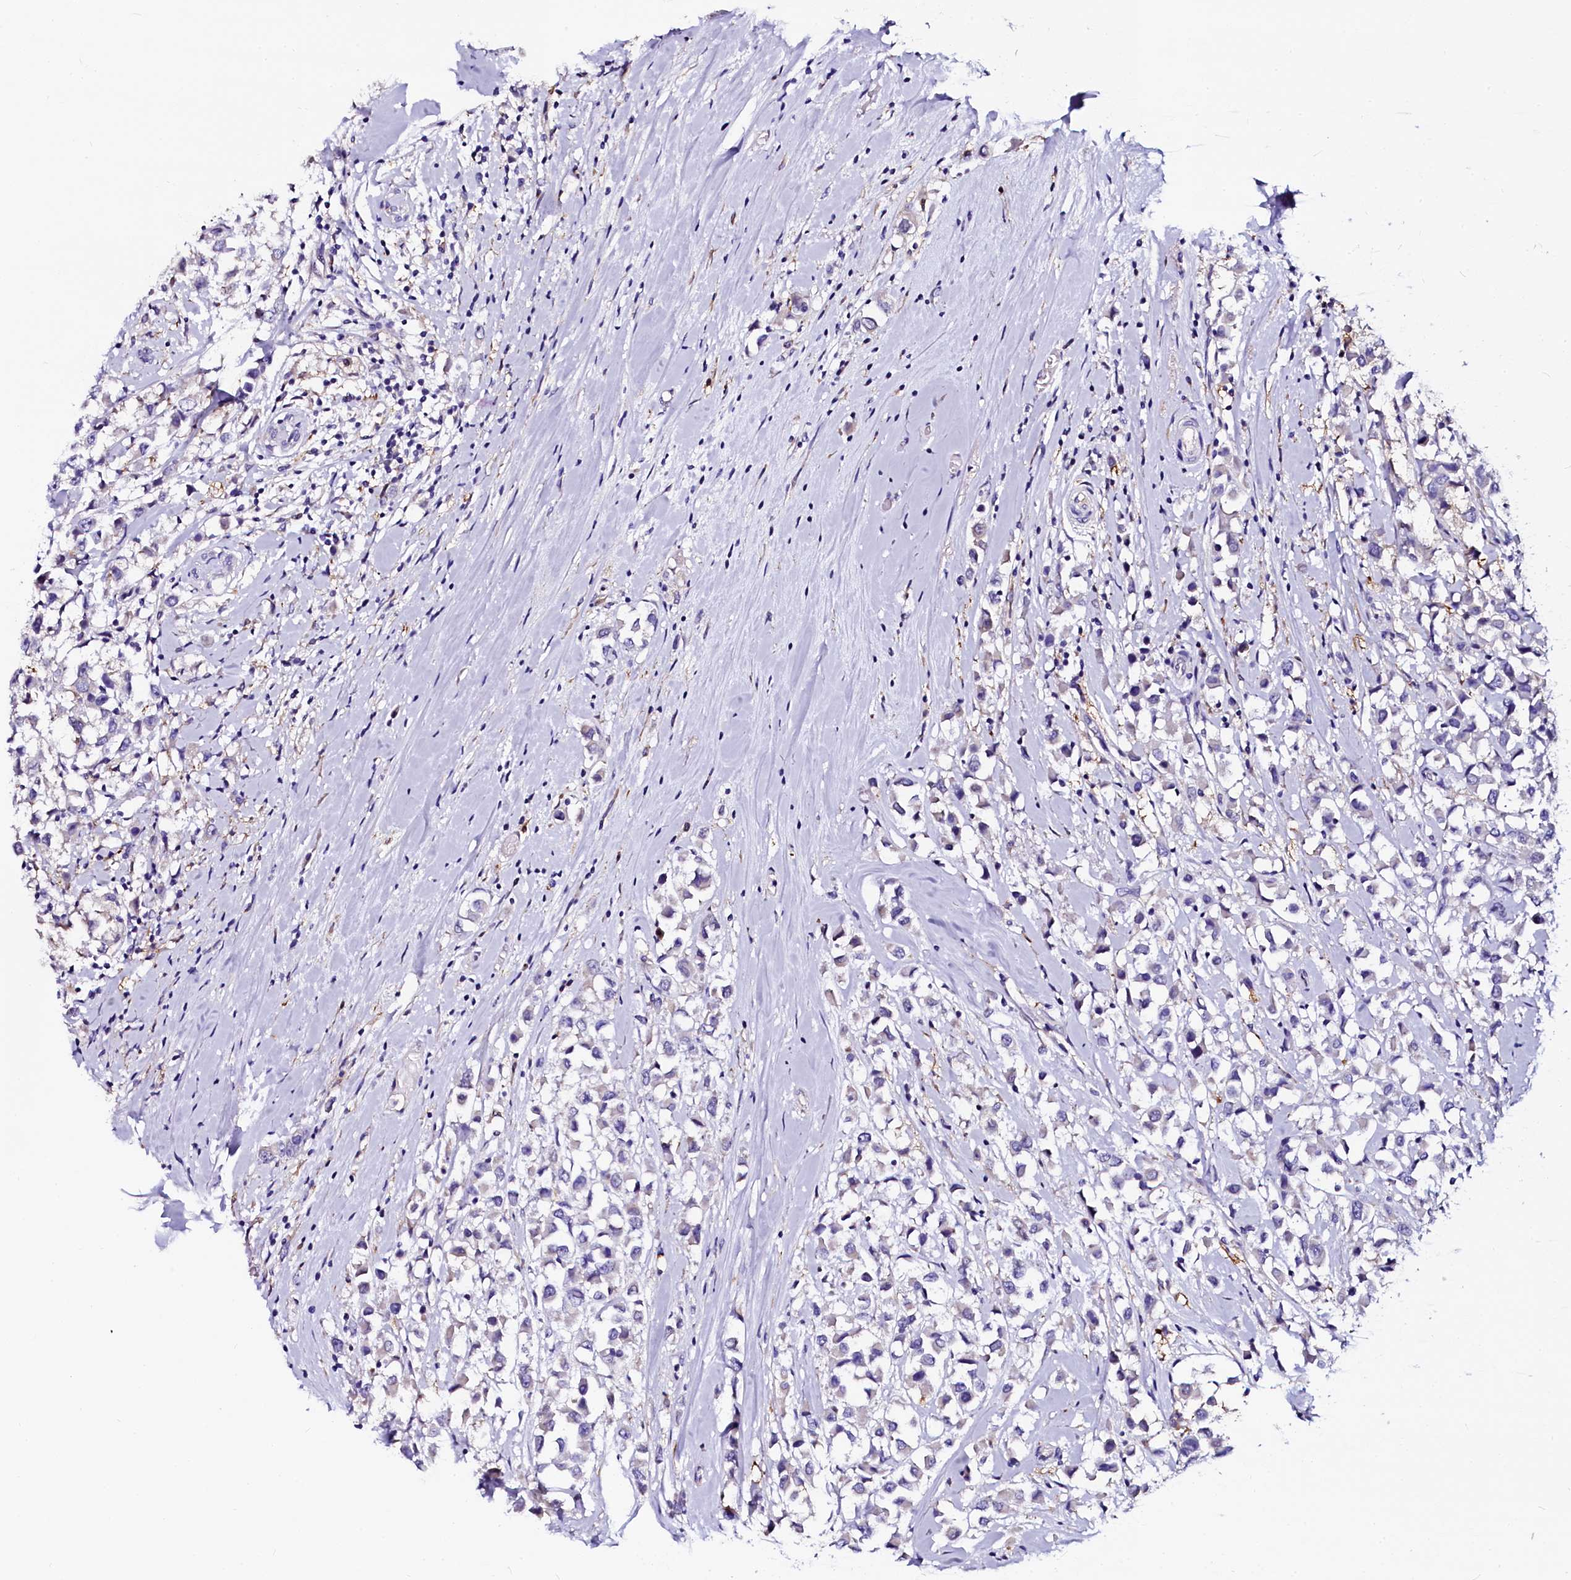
{"staining": {"intensity": "negative", "quantity": "none", "location": "none"}, "tissue": "breast cancer", "cell_type": "Tumor cells", "image_type": "cancer", "snomed": [{"axis": "morphology", "description": "Duct carcinoma"}, {"axis": "topography", "description": "Breast"}], "caption": "DAB (3,3'-diaminobenzidine) immunohistochemical staining of human breast intraductal carcinoma exhibits no significant staining in tumor cells. Brightfield microscopy of immunohistochemistry stained with DAB (3,3'-diaminobenzidine) (brown) and hematoxylin (blue), captured at high magnification.", "gene": "OTOL1", "patient": {"sex": "female", "age": 61}}